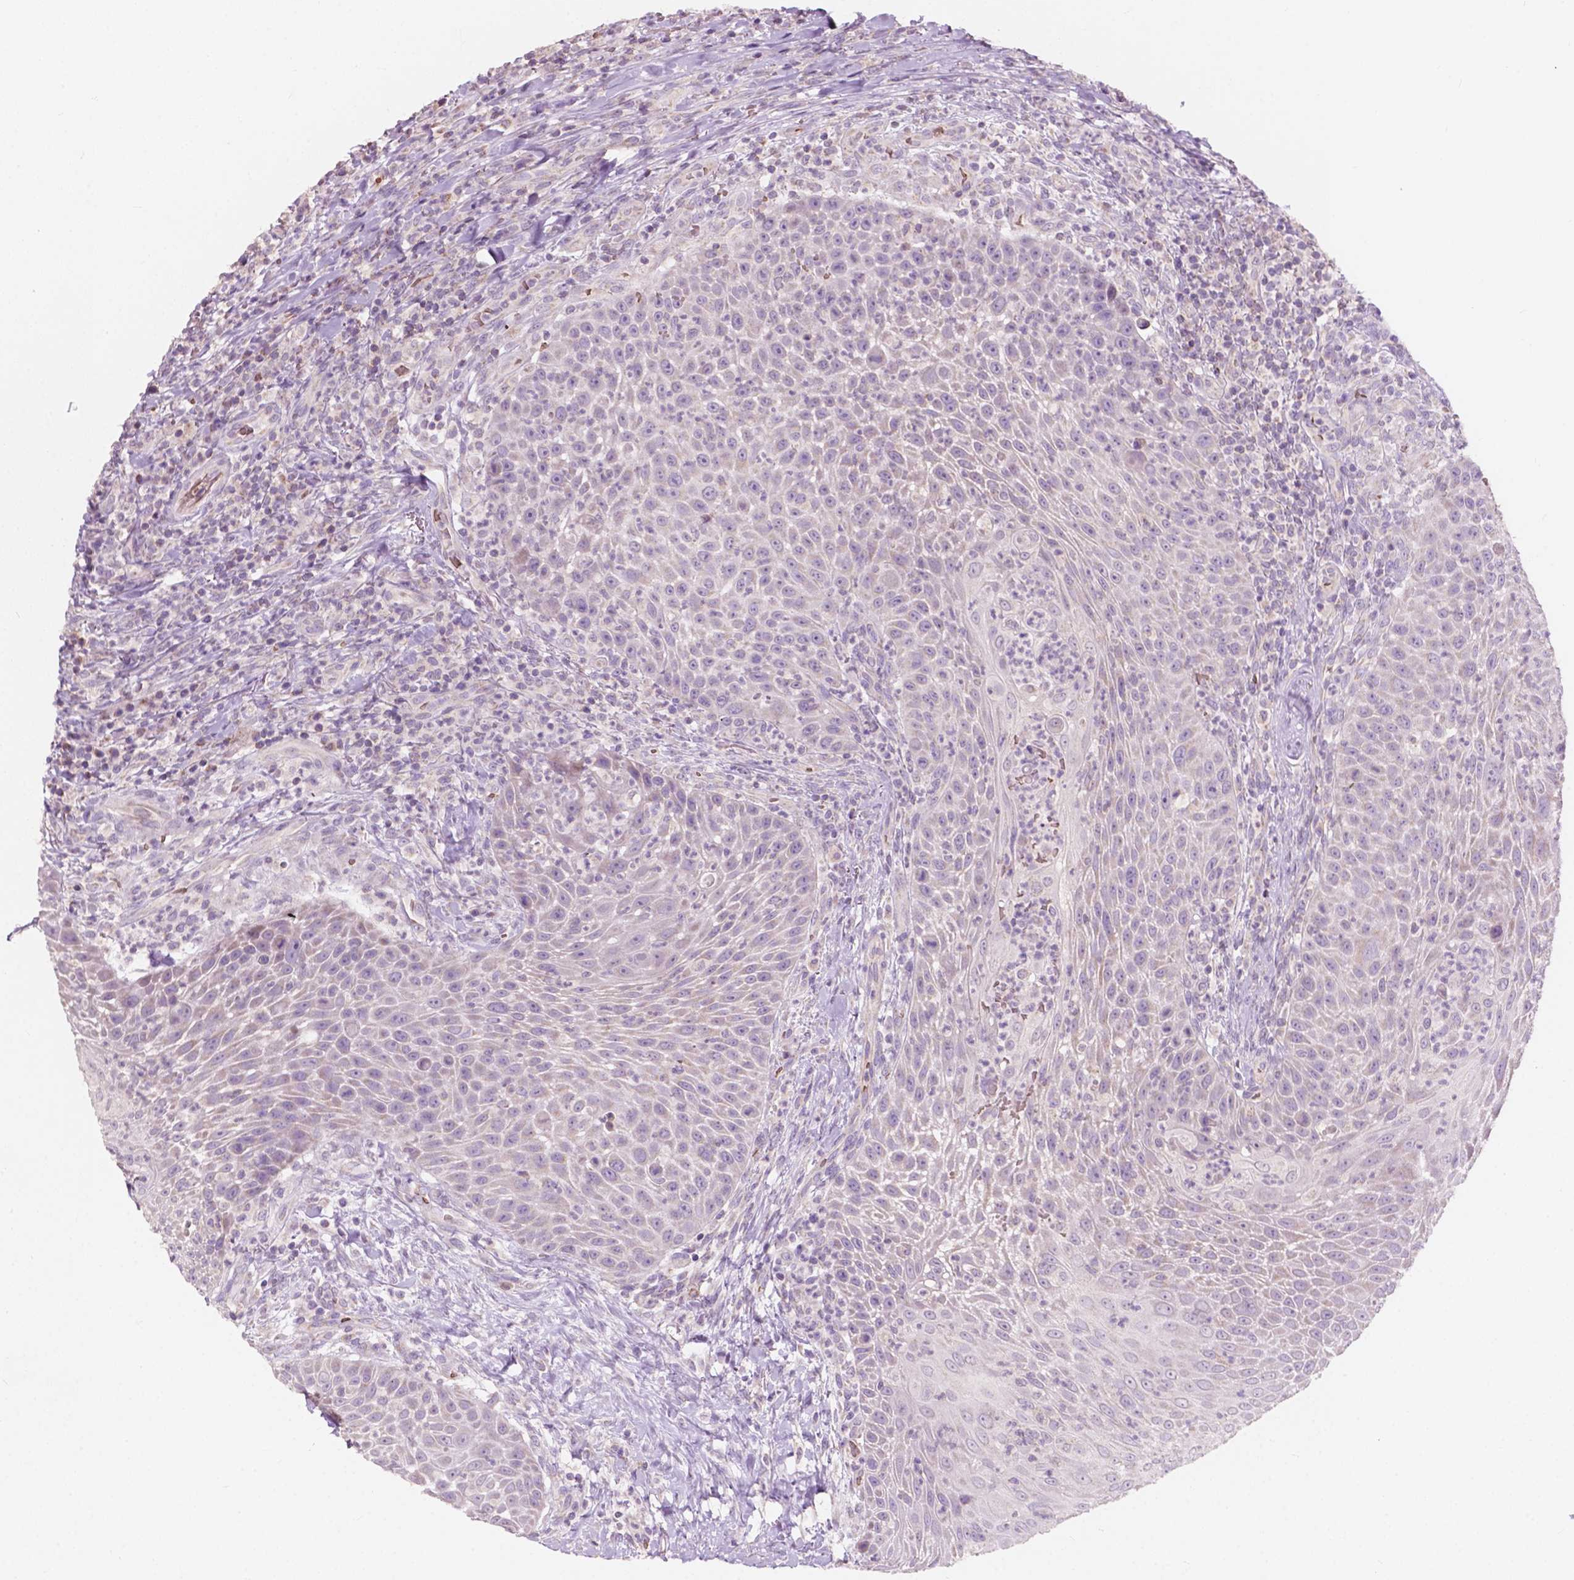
{"staining": {"intensity": "negative", "quantity": "none", "location": "none"}, "tissue": "head and neck cancer", "cell_type": "Tumor cells", "image_type": "cancer", "snomed": [{"axis": "morphology", "description": "Squamous cell carcinoma, NOS"}, {"axis": "topography", "description": "Head-Neck"}], "caption": "Immunohistochemical staining of human head and neck cancer (squamous cell carcinoma) demonstrates no significant positivity in tumor cells.", "gene": "NDUFS1", "patient": {"sex": "male", "age": 69}}